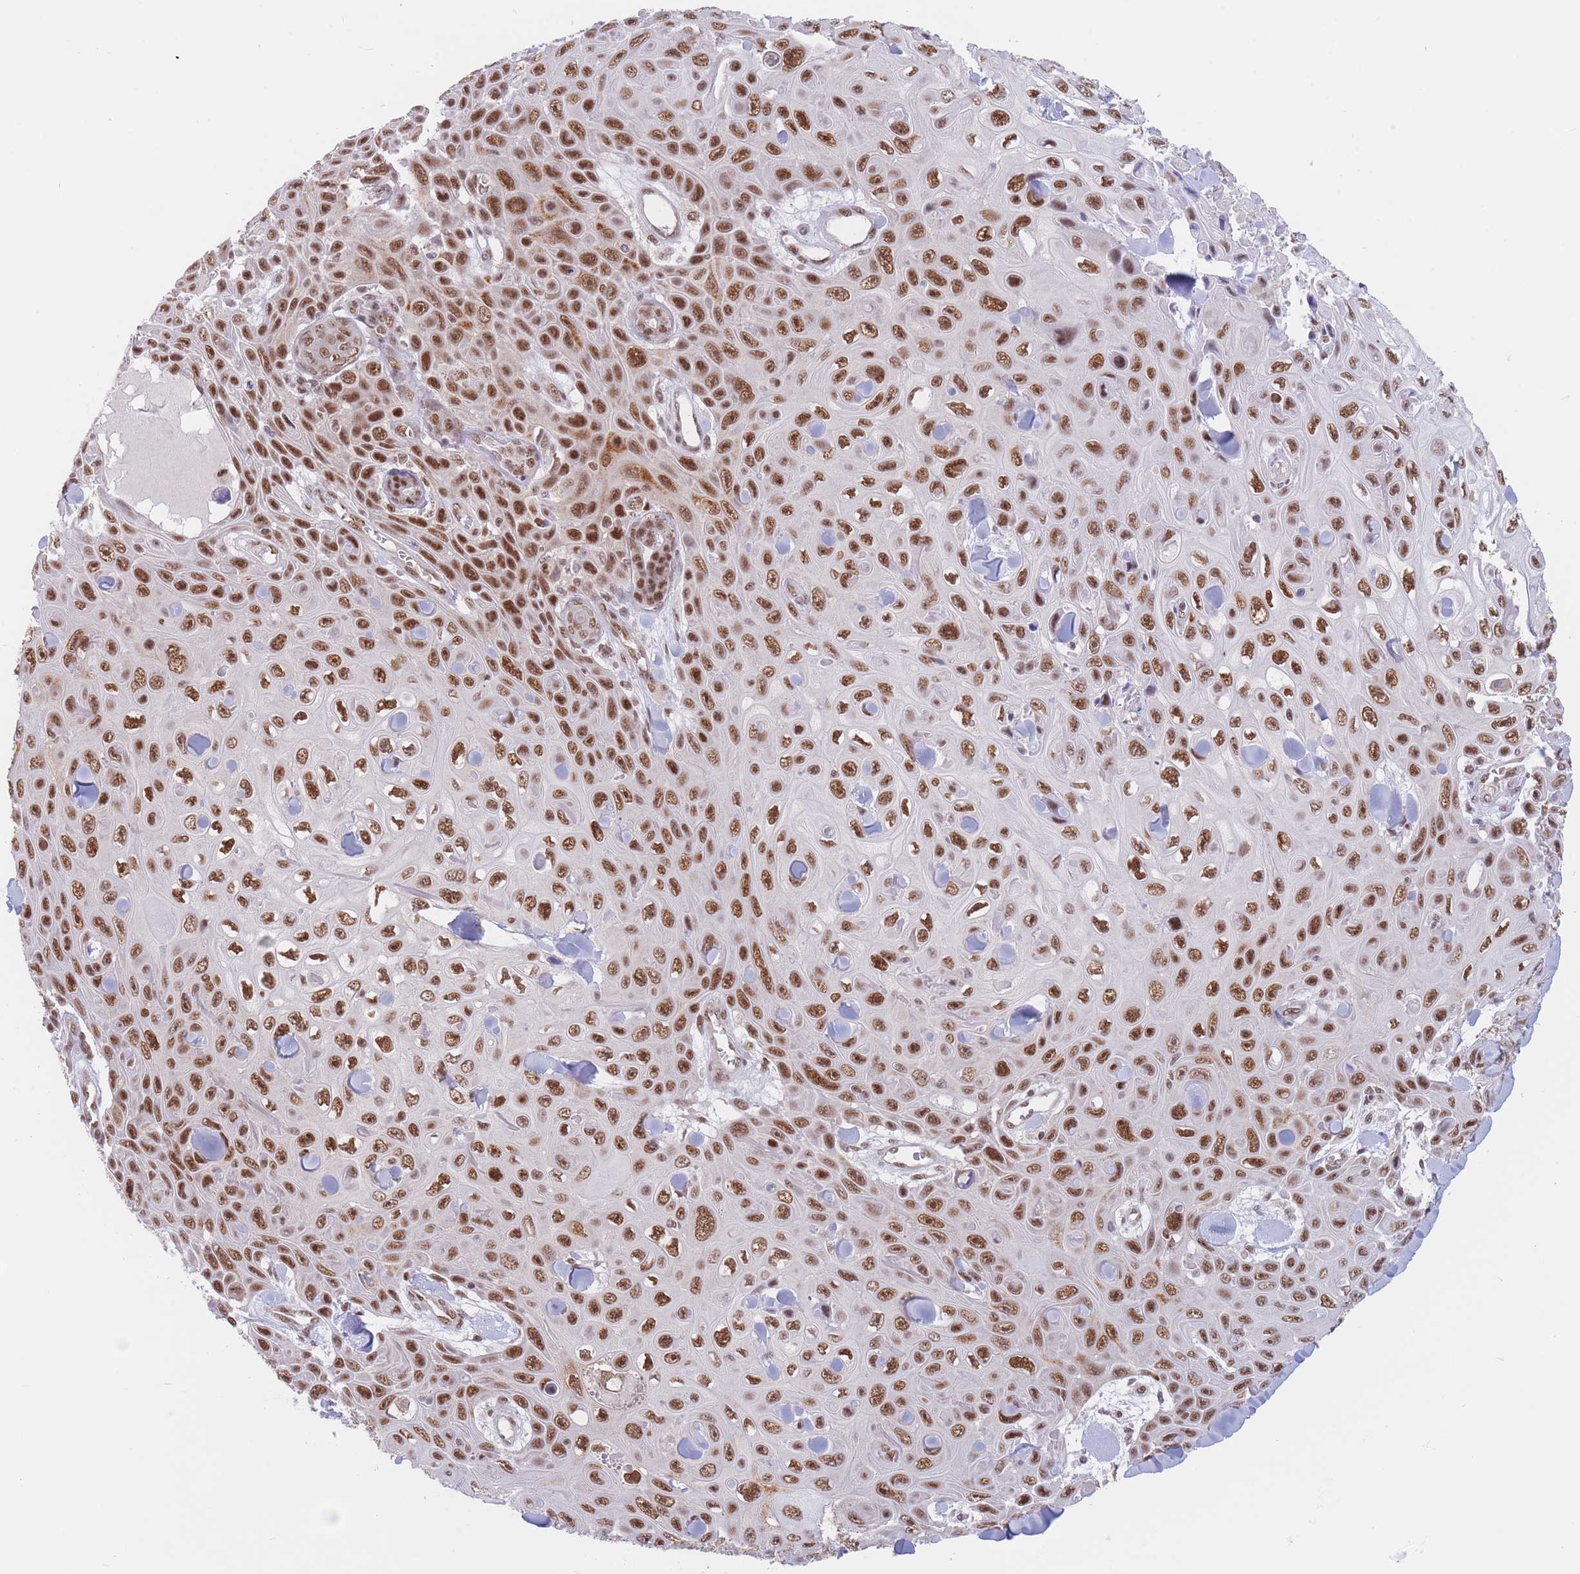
{"staining": {"intensity": "strong", "quantity": ">75%", "location": "nuclear"}, "tissue": "skin cancer", "cell_type": "Tumor cells", "image_type": "cancer", "snomed": [{"axis": "morphology", "description": "Squamous cell carcinoma, NOS"}, {"axis": "topography", "description": "Skin"}], "caption": "Squamous cell carcinoma (skin) stained with DAB IHC exhibits high levels of strong nuclear expression in about >75% of tumor cells.", "gene": "SMAD9", "patient": {"sex": "male", "age": 82}}